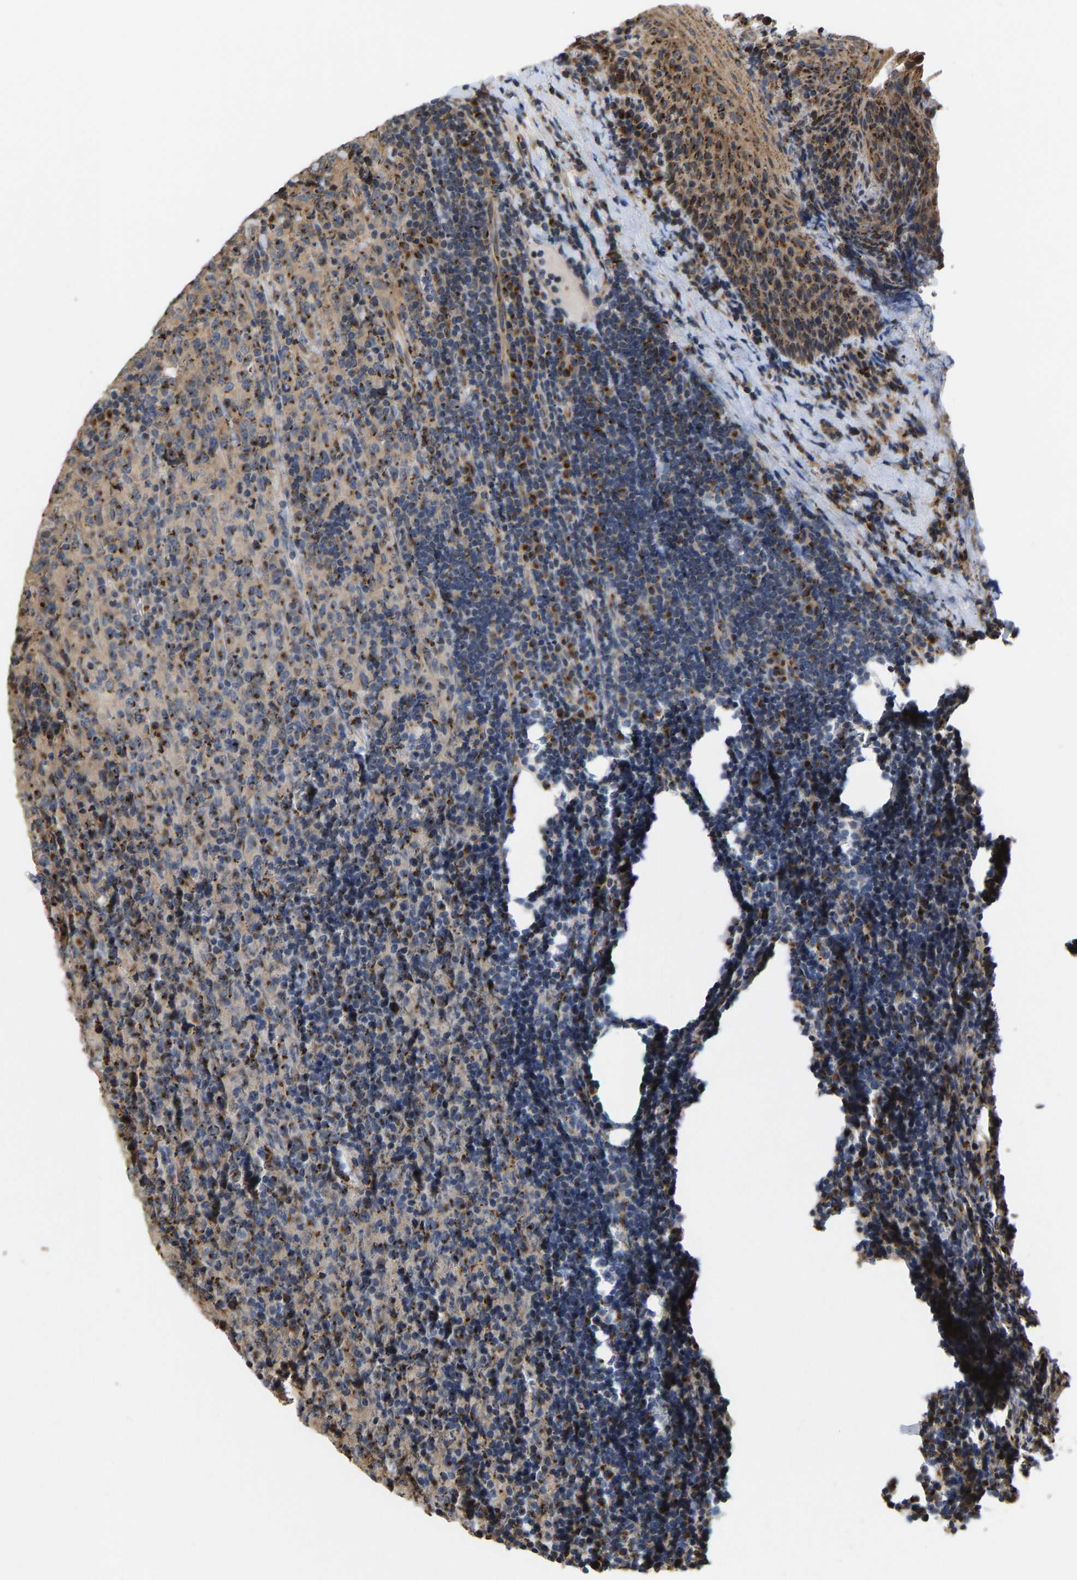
{"staining": {"intensity": "moderate", "quantity": "25%-75%", "location": "cytoplasmic/membranous"}, "tissue": "lymphoma", "cell_type": "Tumor cells", "image_type": "cancer", "snomed": [{"axis": "morphology", "description": "Malignant lymphoma, non-Hodgkin's type, High grade"}, {"axis": "topography", "description": "Tonsil"}], "caption": "High-power microscopy captured an IHC image of lymphoma, revealing moderate cytoplasmic/membranous staining in approximately 25%-75% of tumor cells.", "gene": "YIPF4", "patient": {"sex": "female", "age": 36}}